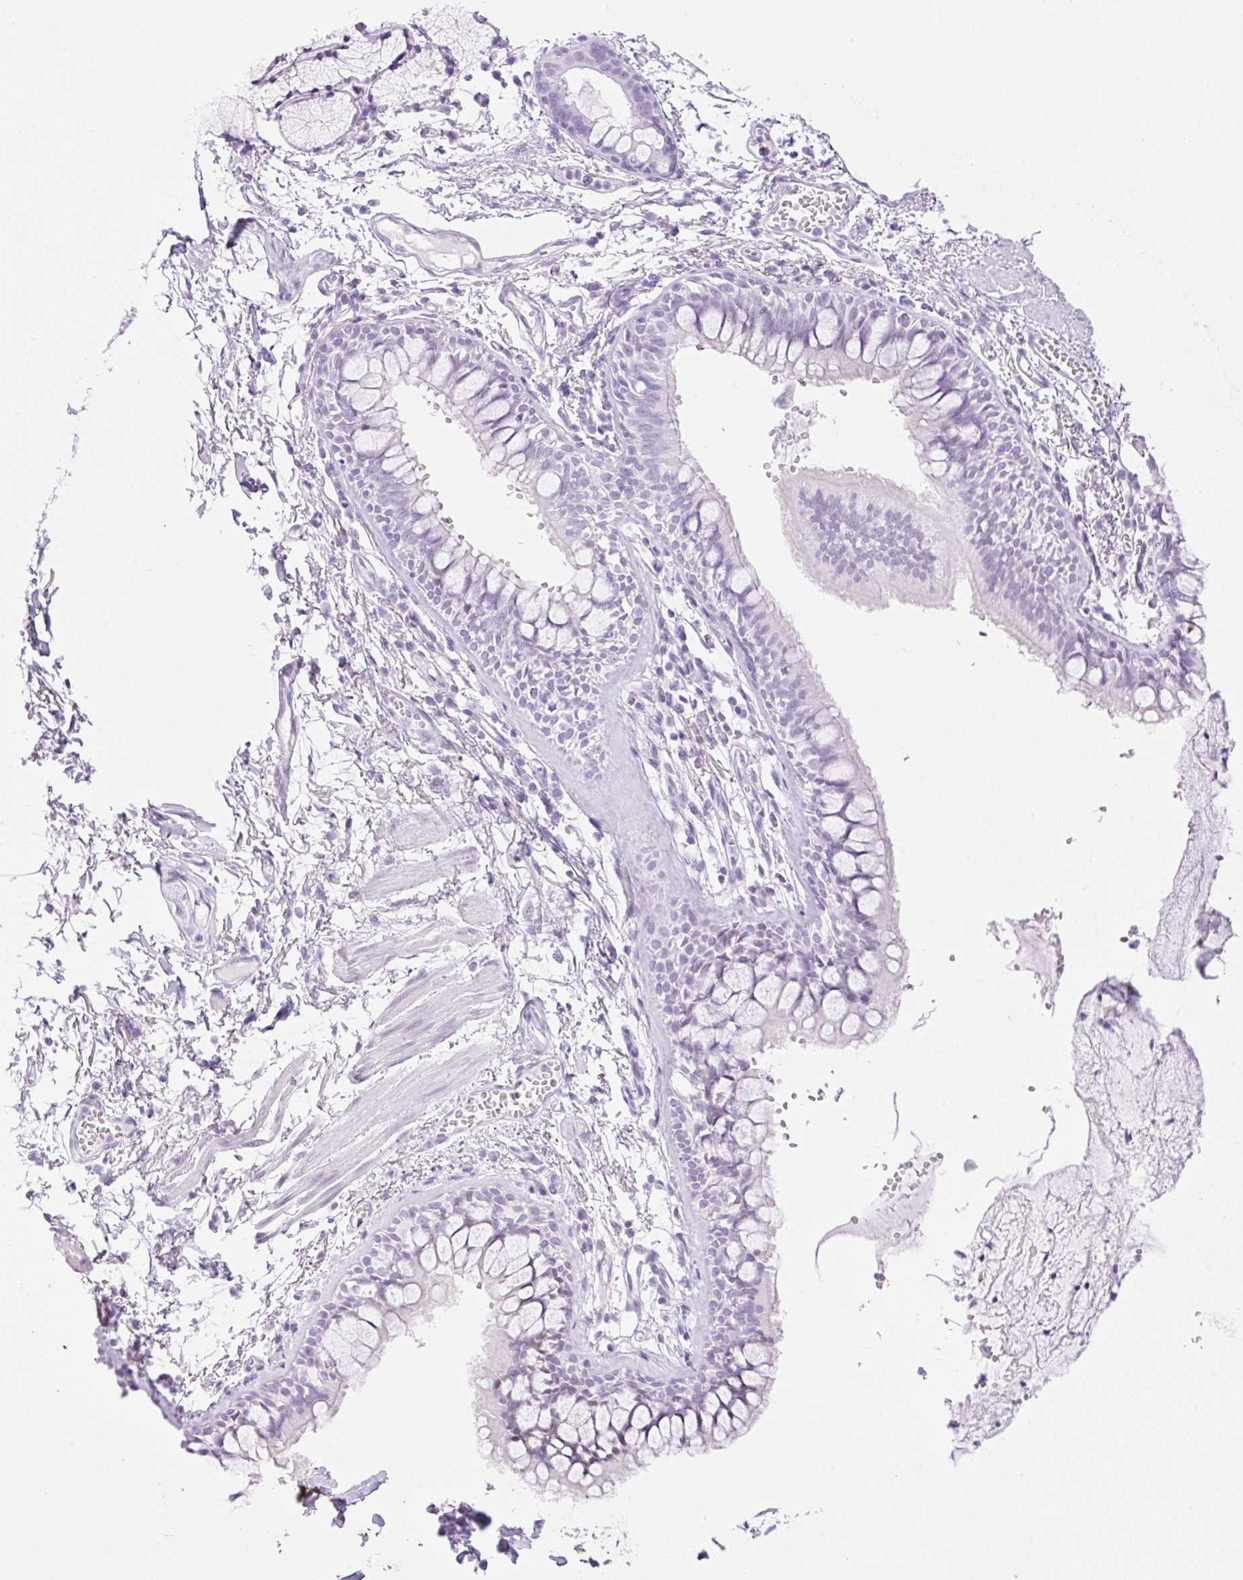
{"staining": {"intensity": "negative", "quantity": "none", "location": "none"}, "tissue": "bronchus", "cell_type": "Respiratory epithelial cells", "image_type": "normal", "snomed": [{"axis": "morphology", "description": "Normal tissue, NOS"}, {"axis": "topography", "description": "Cartilage tissue"}, {"axis": "topography", "description": "Bronchus"}], "caption": "IHC image of normal human bronchus stained for a protein (brown), which exhibits no expression in respiratory epithelial cells.", "gene": "SPRR4", "patient": {"sex": "male", "age": 78}}